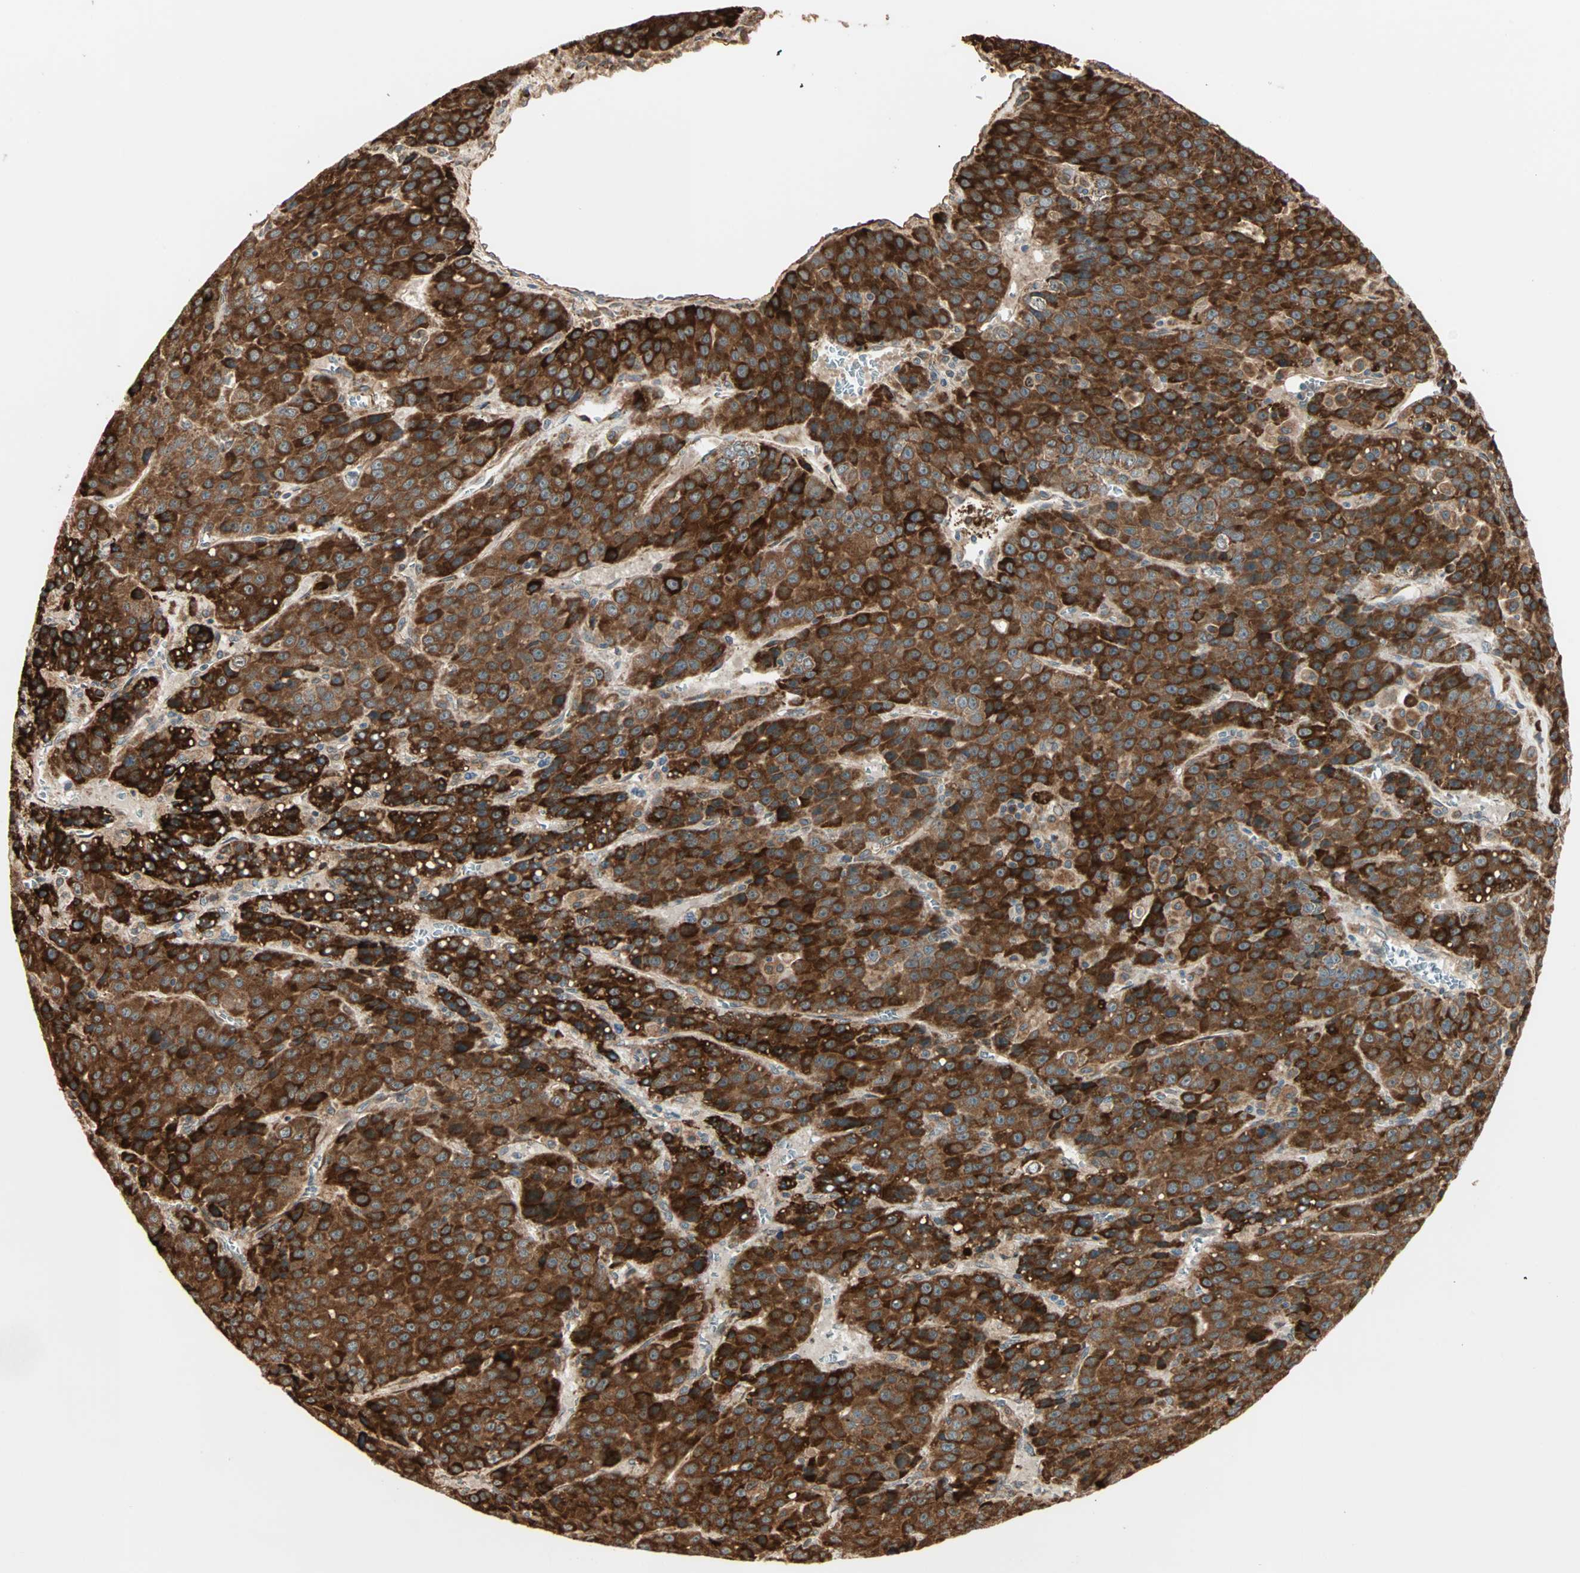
{"staining": {"intensity": "strong", "quantity": ">75%", "location": "cytoplasmic/membranous"}, "tissue": "liver cancer", "cell_type": "Tumor cells", "image_type": "cancer", "snomed": [{"axis": "morphology", "description": "Carcinoma, Hepatocellular, NOS"}, {"axis": "topography", "description": "Liver"}], "caption": "Approximately >75% of tumor cells in liver cancer (hepatocellular carcinoma) exhibit strong cytoplasmic/membranous protein staining as visualized by brown immunohistochemical staining.", "gene": "P4HA1", "patient": {"sex": "female", "age": 53}}